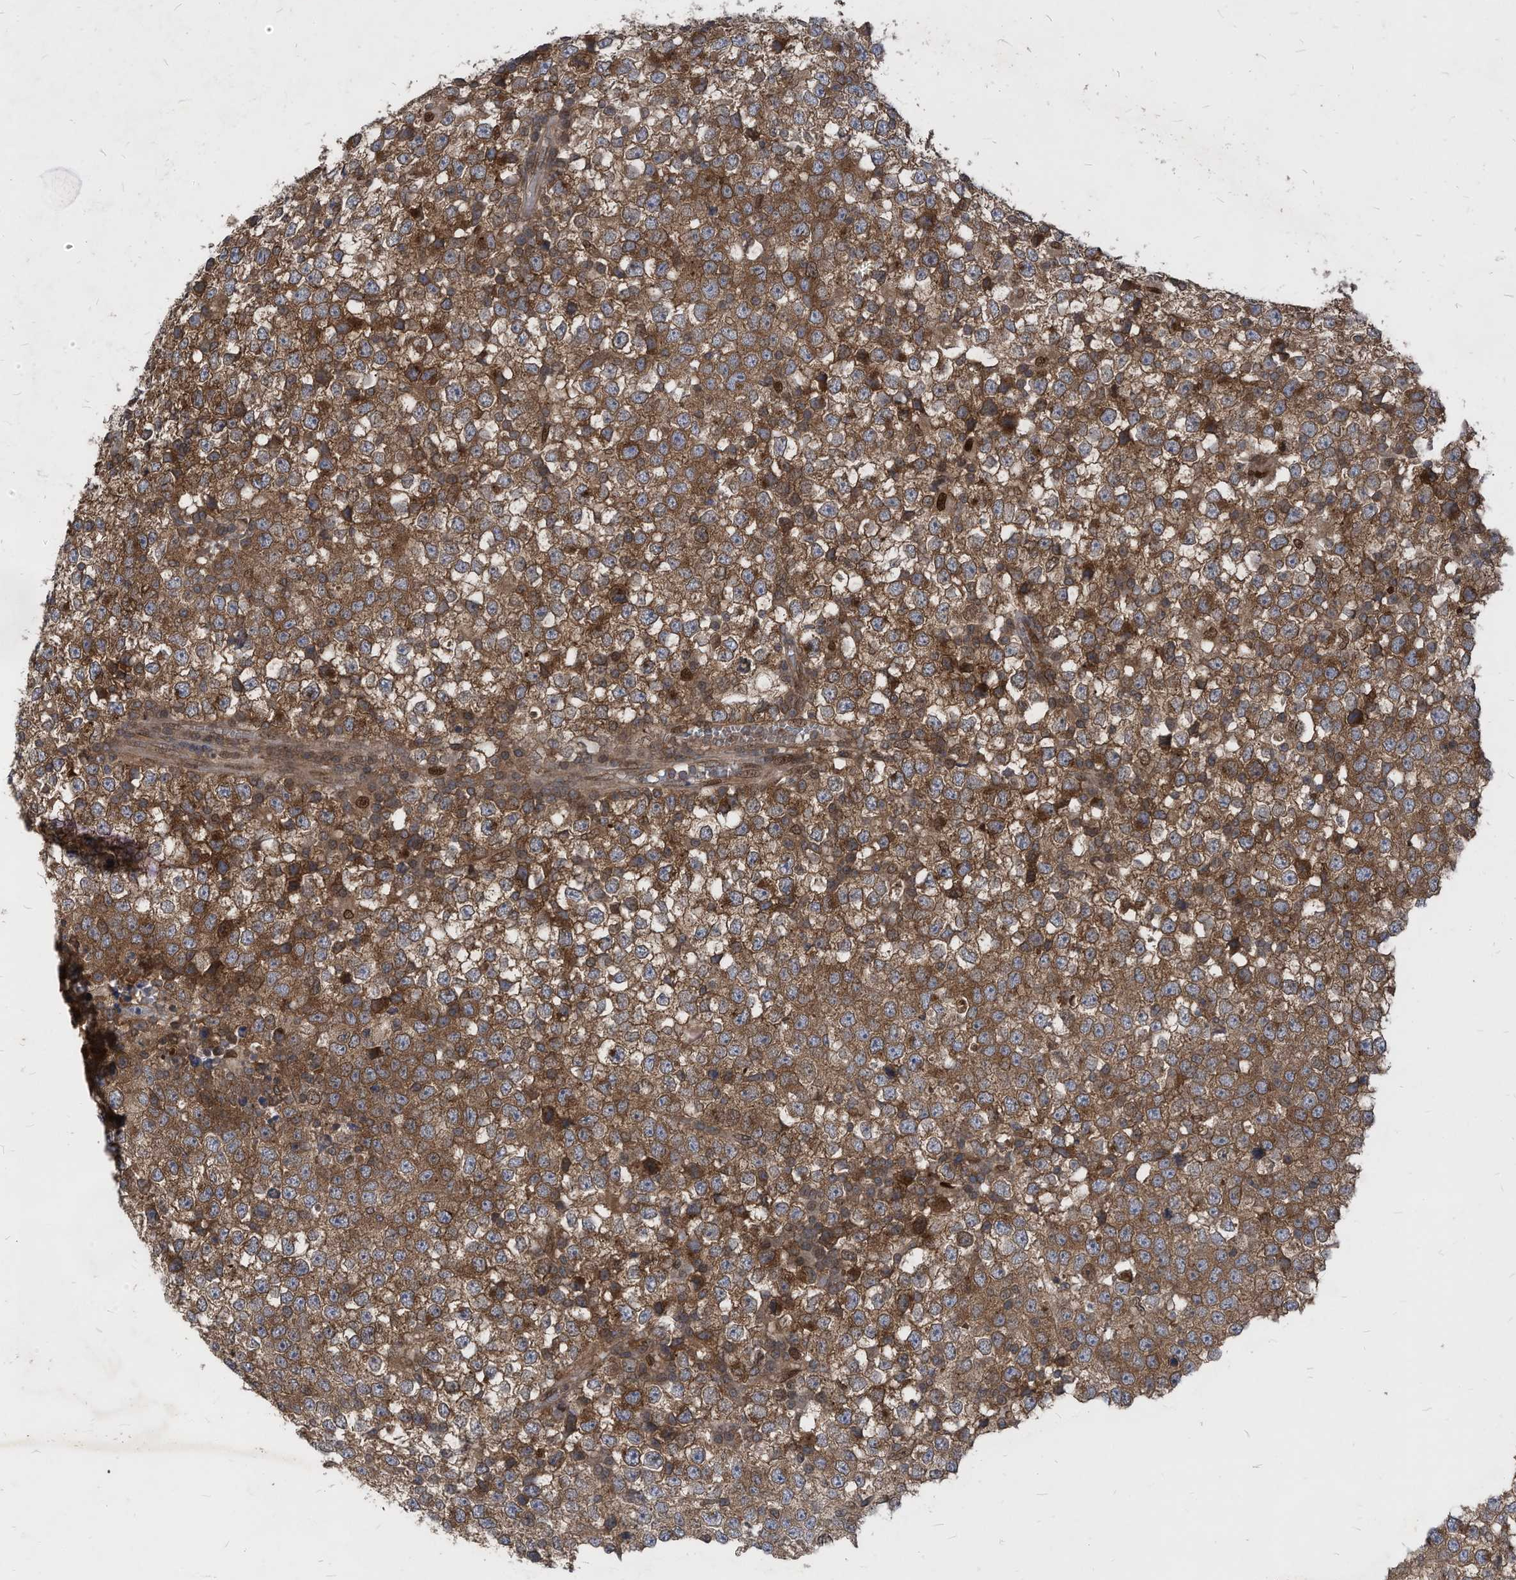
{"staining": {"intensity": "strong", "quantity": ">75%", "location": "cytoplasmic/membranous"}, "tissue": "testis cancer", "cell_type": "Tumor cells", "image_type": "cancer", "snomed": [{"axis": "morphology", "description": "Seminoma, NOS"}, {"axis": "topography", "description": "Testis"}], "caption": "Testis cancer tissue reveals strong cytoplasmic/membranous expression in about >75% of tumor cells, visualized by immunohistochemistry. The staining is performed using DAB (3,3'-diaminobenzidine) brown chromogen to label protein expression. The nuclei are counter-stained blue using hematoxylin.", "gene": "KPNB1", "patient": {"sex": "male", "age": 65}}